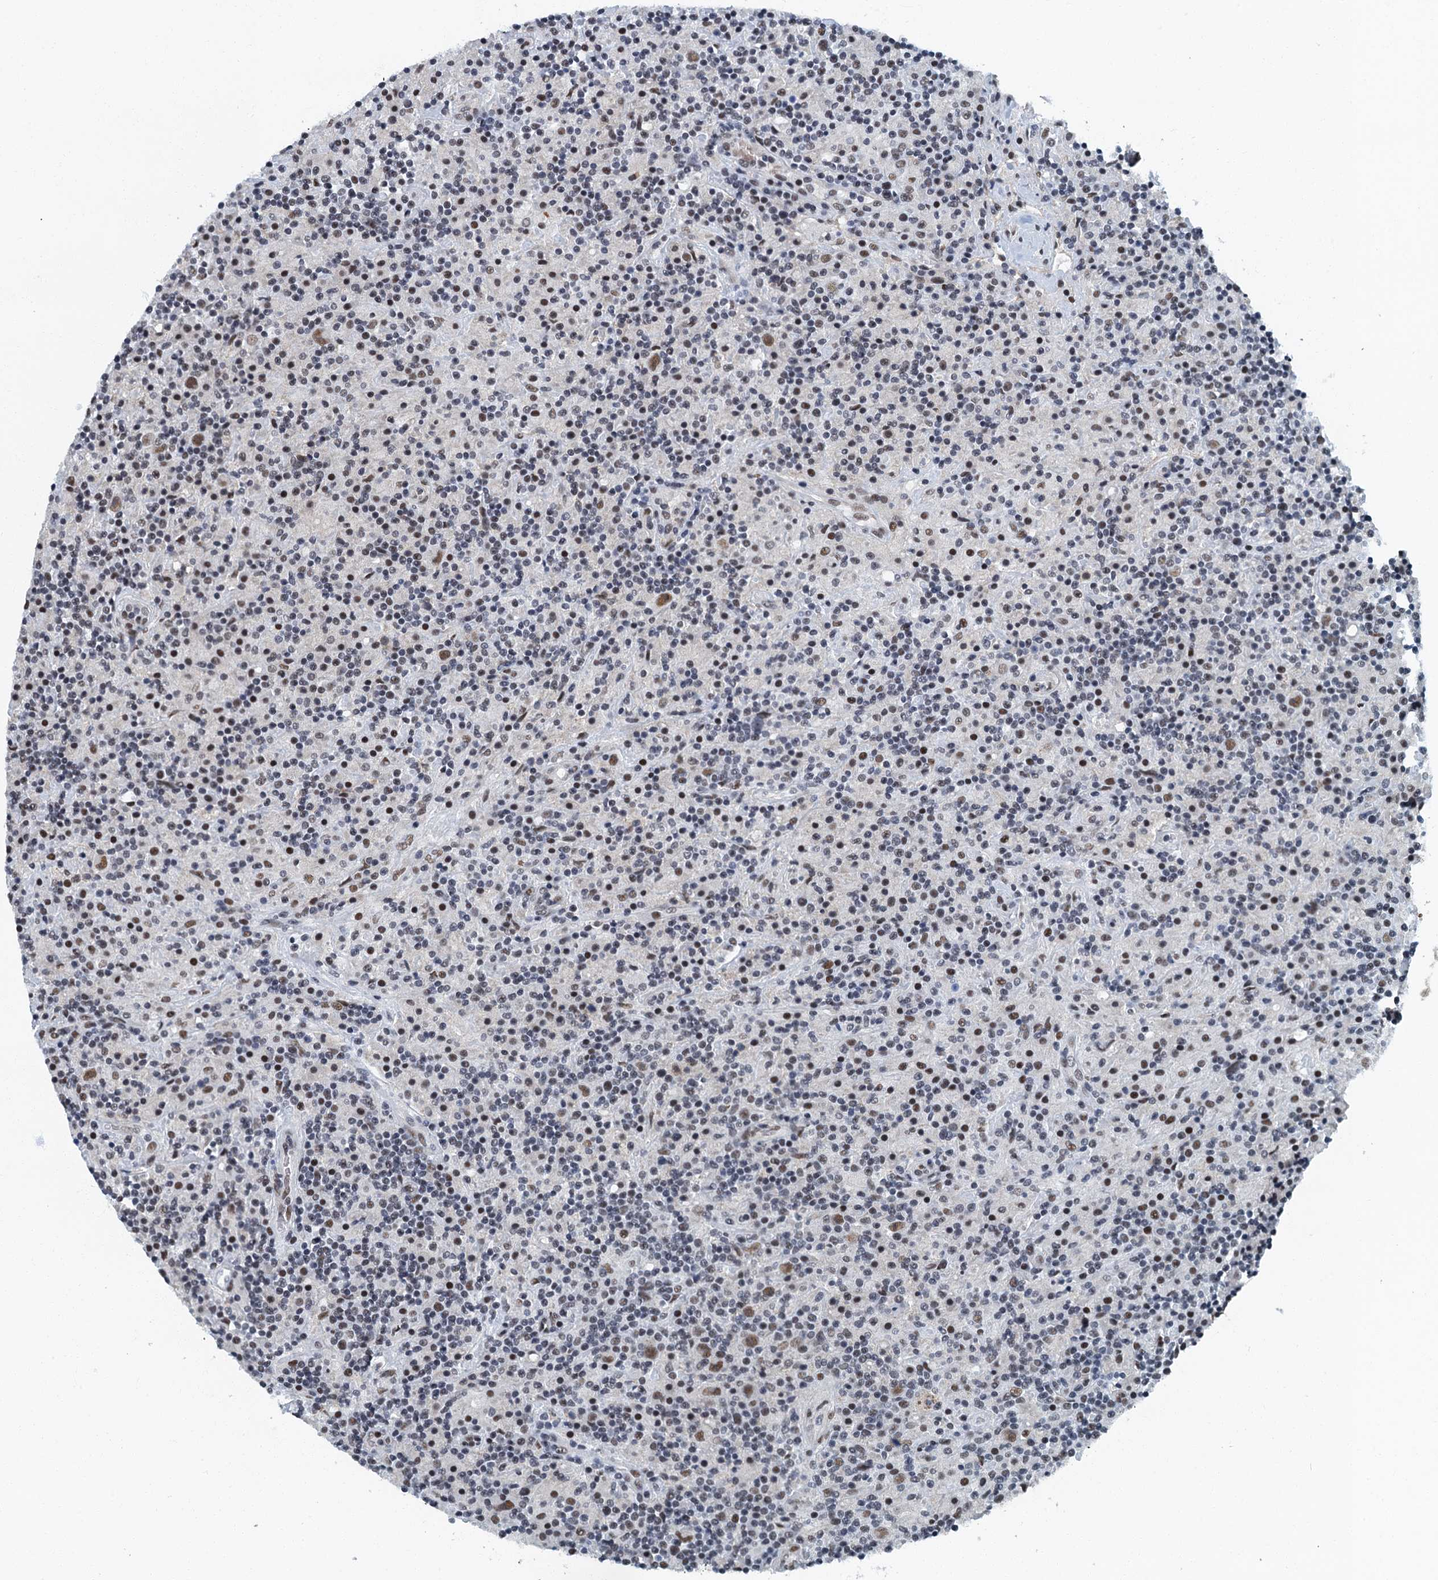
{"staining": {"intensity": "moderate", "quantity": ">75%", "location": "nuclear"}, "tissue": "lymphoma", "cell_type": "Tumor cells", "image_type": "cancer", "snomed": [{"axis": "morphology", "description": "Hodgkin's disease, NOS"}, {"axis": "topography", "description": "Lymph node"}], "caption": "Protein expression analysis of human lymphoma reveals moderate nuclear positivity in about >75% of tumor cells.", "gene": "GADL1", "patient": {"sex": "male", "age": 70}}